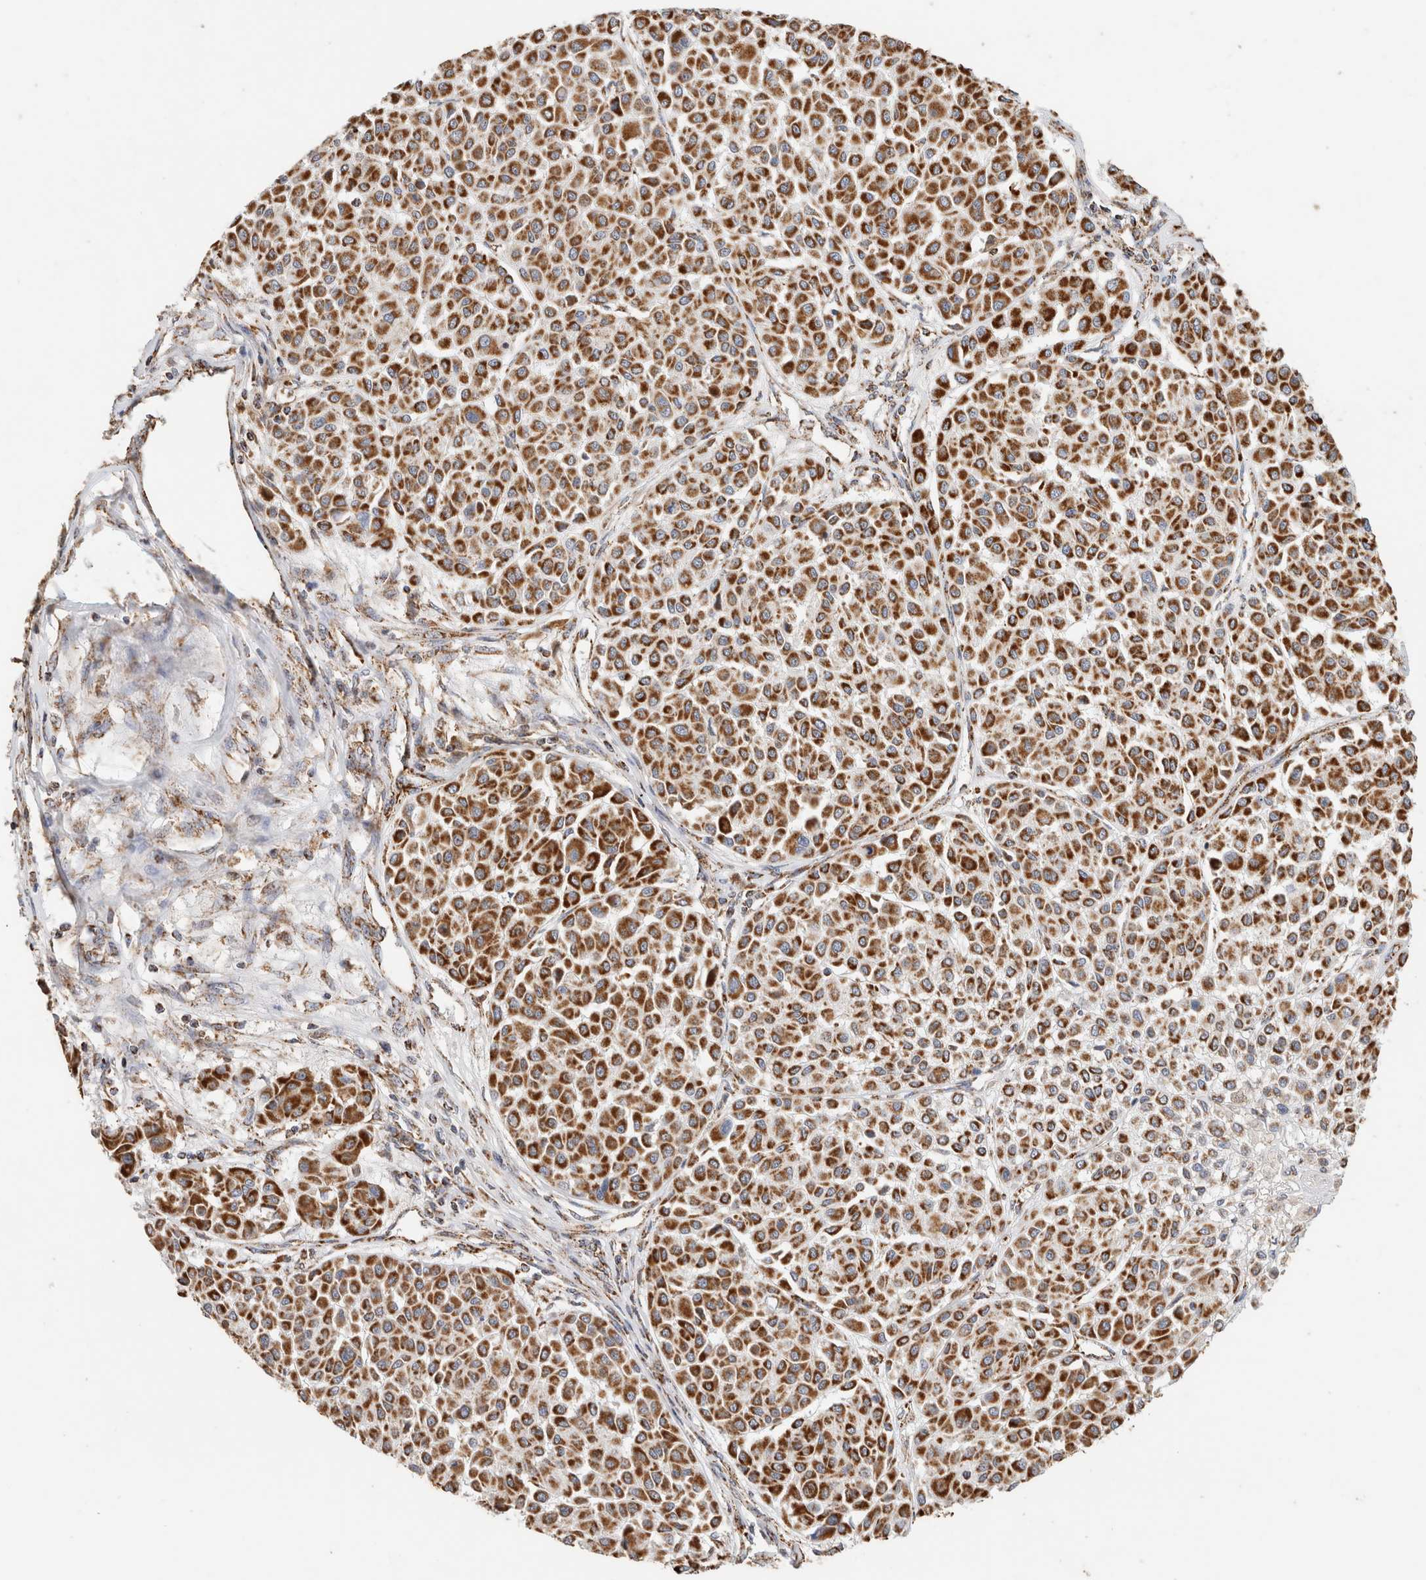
{"staining": {"intensity": "strong", "quantity": ">75%", "location": "cytoplasmic/membranous"}, "tissue": "melanoma", "cell_type": "Tumor cells", "image_type": "cancer", "snomed": [{"axis": "morphology", "description": "Malignant melanoma, Metastatic site"}, {"axis": "topography", "description": "Soft tissue"}], "caption": "Immunohistochemistry of human melanoma reveals high levels of strong cytoplasmic/membranous expression in about >75% of tumor cells. Using DAB (brown) and hematoxylin (blue) stains, captured at high magnification using brightfield microscopy.", "gene": "C1QBP", "patient": {"sex": "male", "age": 41}}